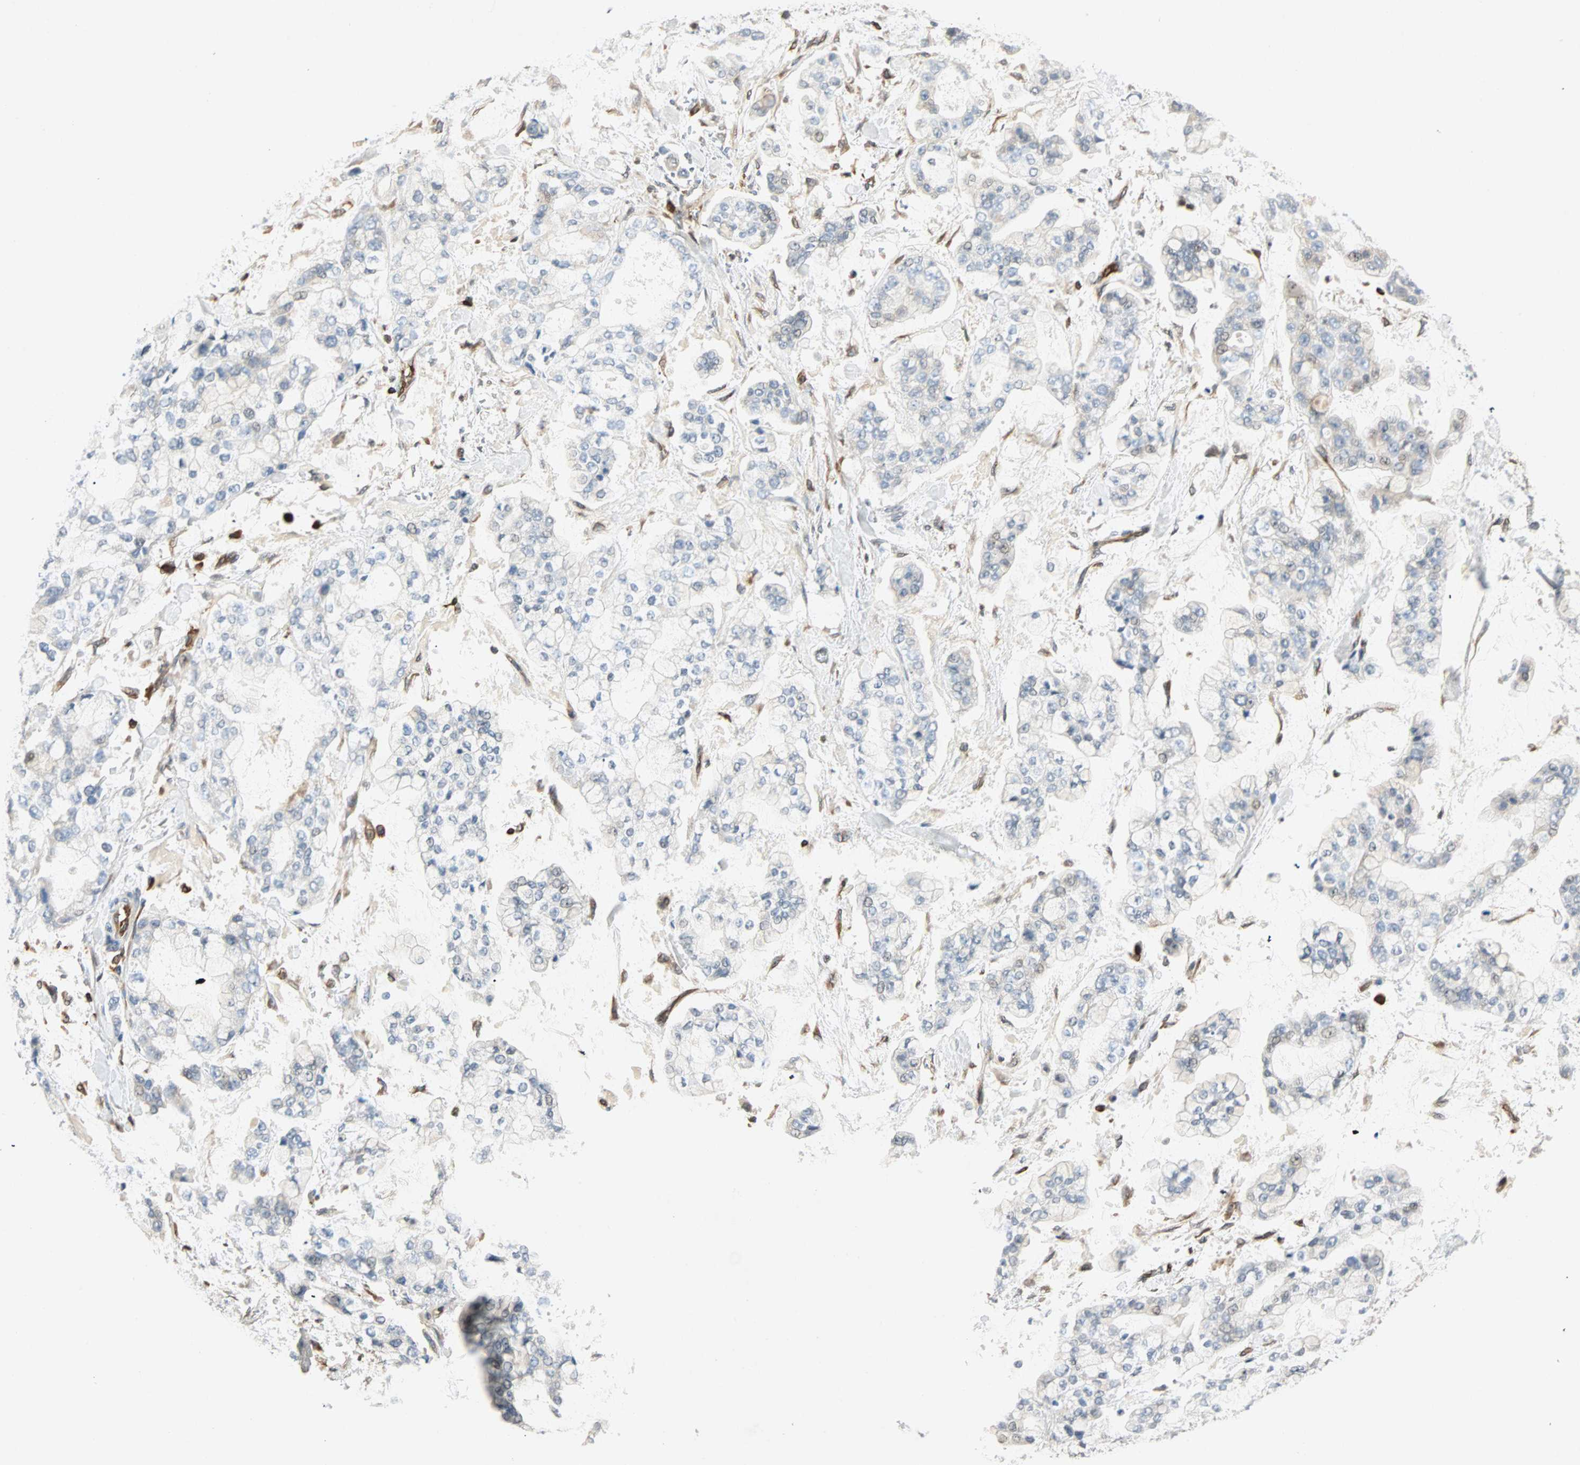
{"staining": {"intensity": "weak", "quantity": "<25%", "location": "cytoplasmic/membranous"}, "tissue": "stomach cancer", "cell_type": "Tumor cells", "image_type": "cancer", "snomed": [{"axis": "morphology", "description": "Normal tissue, NOS"}, {"axis": "morphology", "description": "Adenocarcinoma, NOS"}, {"axis": "topography", "description": "Stomach, upper"}, {"axis": "topography", "description": "Stomach"}], "caption": "Image shows no protein positivity in tumor cells of stomach adenocarcinoma tissue.", "gene": "TAPBP", "patient": {"sex": "male", "age": 76}}